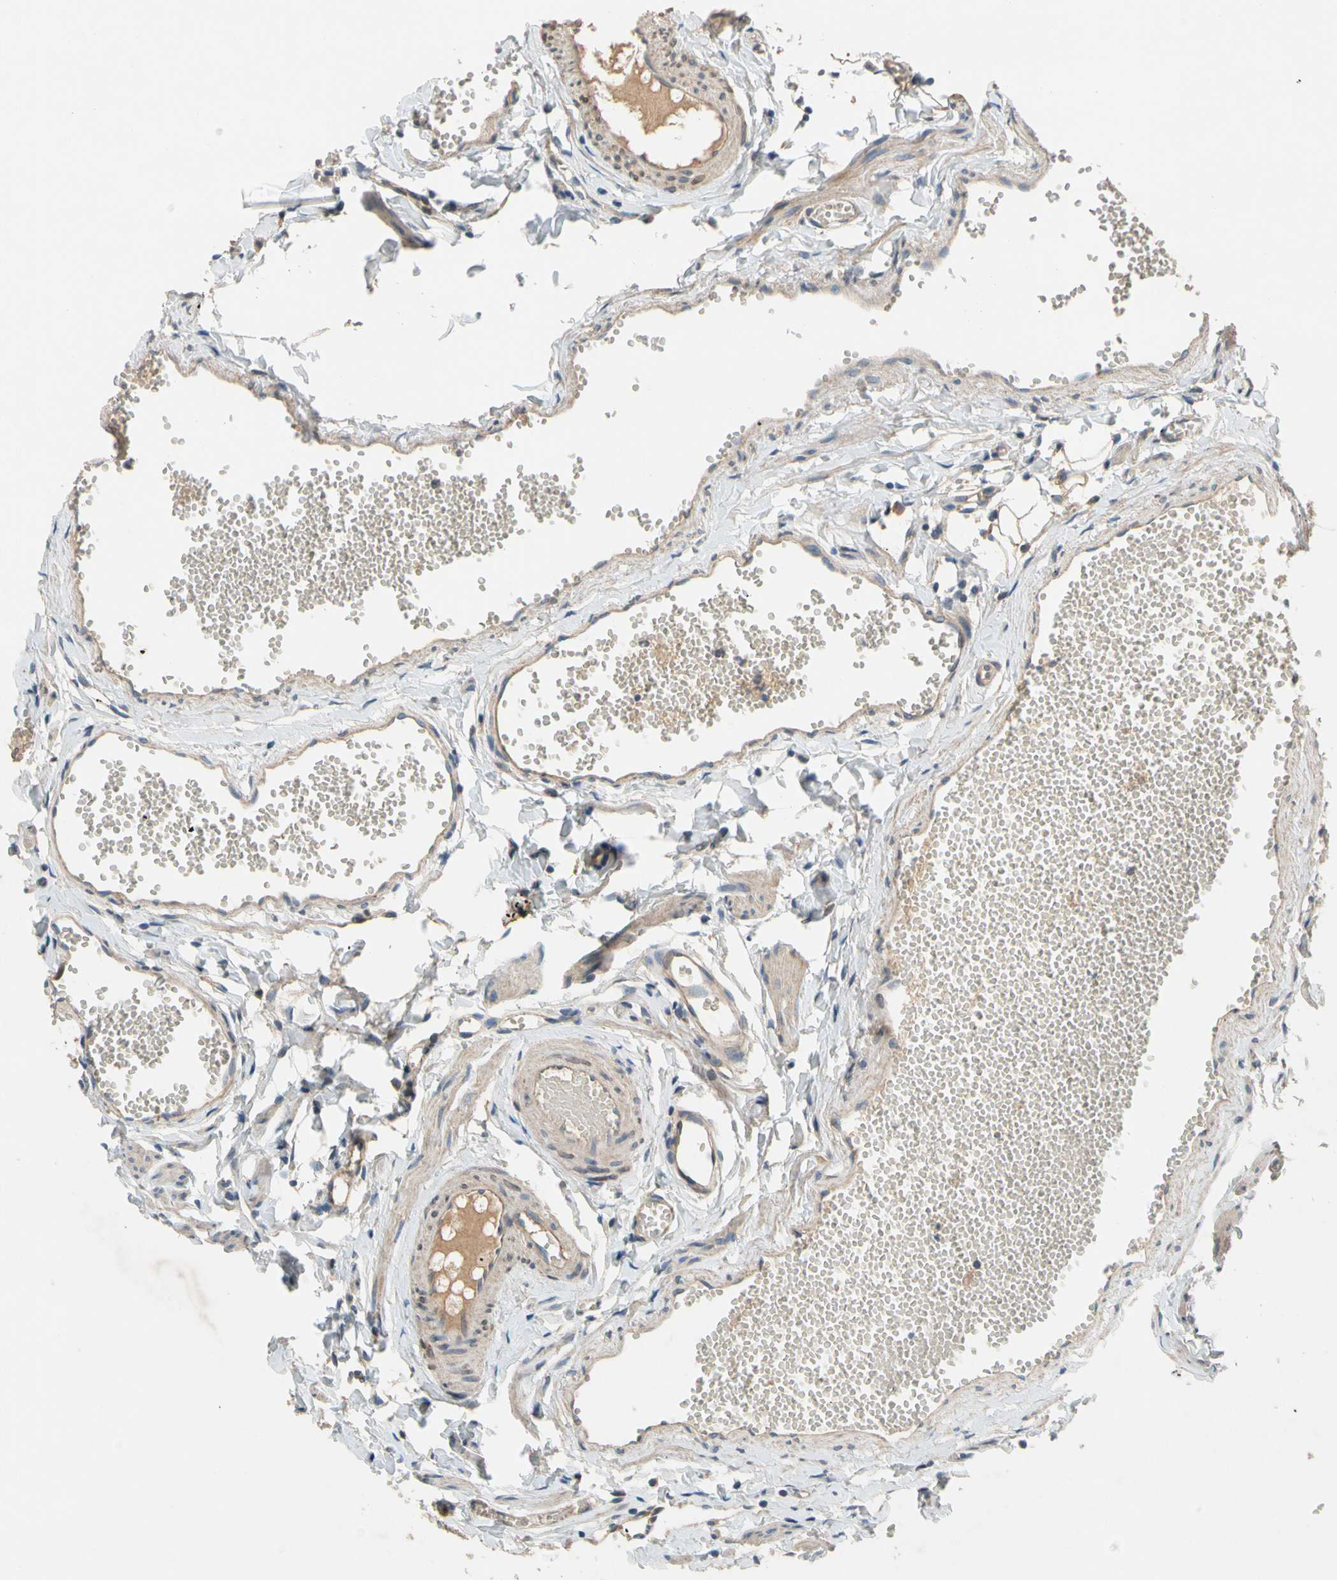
{"staining": {"intensity": "moderate", "quantity": ">75%", "location": "cytoplasmic/membranous"}, "tissue": "fallopian tube", "cell_type": "Glandular cells", "image_type": "normal", "snomed": [{"axis": "morphology", "description": "Normal tissue, NOS"}, {"axis": "topography", "description": "Fallopian tube"}, {"axis": "topography", "description": "Placenta"}], "caption": "Protein staining demonstrates moderate cytoplasmic/membranous staining in approximately >75% of glandular cells in unremarkable fallopian tube.", "gene": "USP12", "patient": {"sex": "female", "age": 34}}